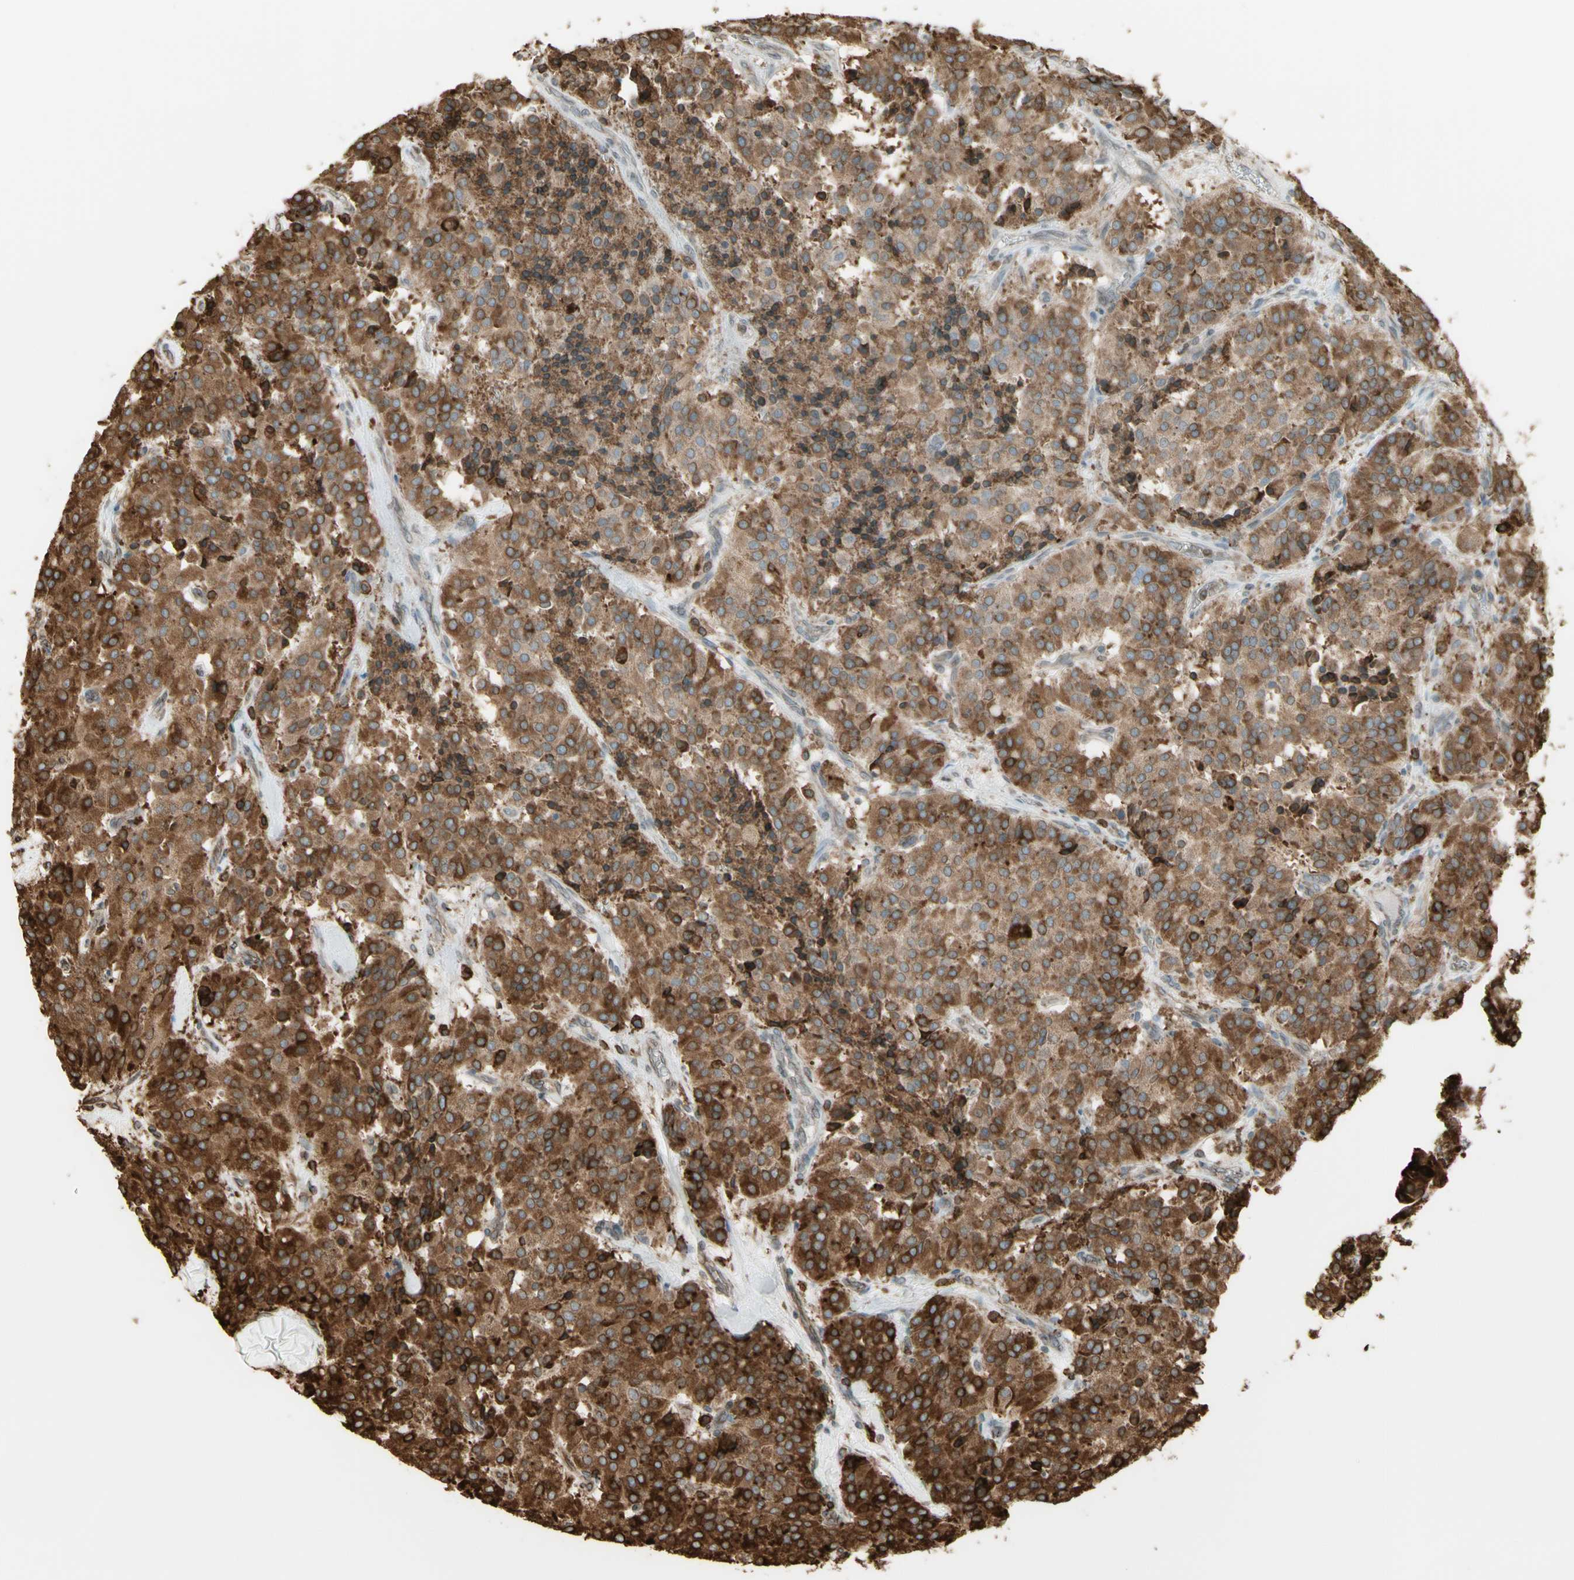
{"staining": {"intensity": "moderate", "quantity": "25%-75%", "location": "cytoplasmic/membranous"}, "tissue": "carcinoid", "cell_type": "Tumor cells", "image_type": "cancer", "snomed": [{"axis": "morphology", "description": "Carcinoid, malignant, NOS"}, {"axis": "topography", "description": "Lung"}], "caption": "Tumor cells display medium levels of moderate cytoplasmic/membranous staining in approximately 25%-75% of cells in carcinoid.", "gene": "CANX", "patient": {"sex": "male", "age": 30}}